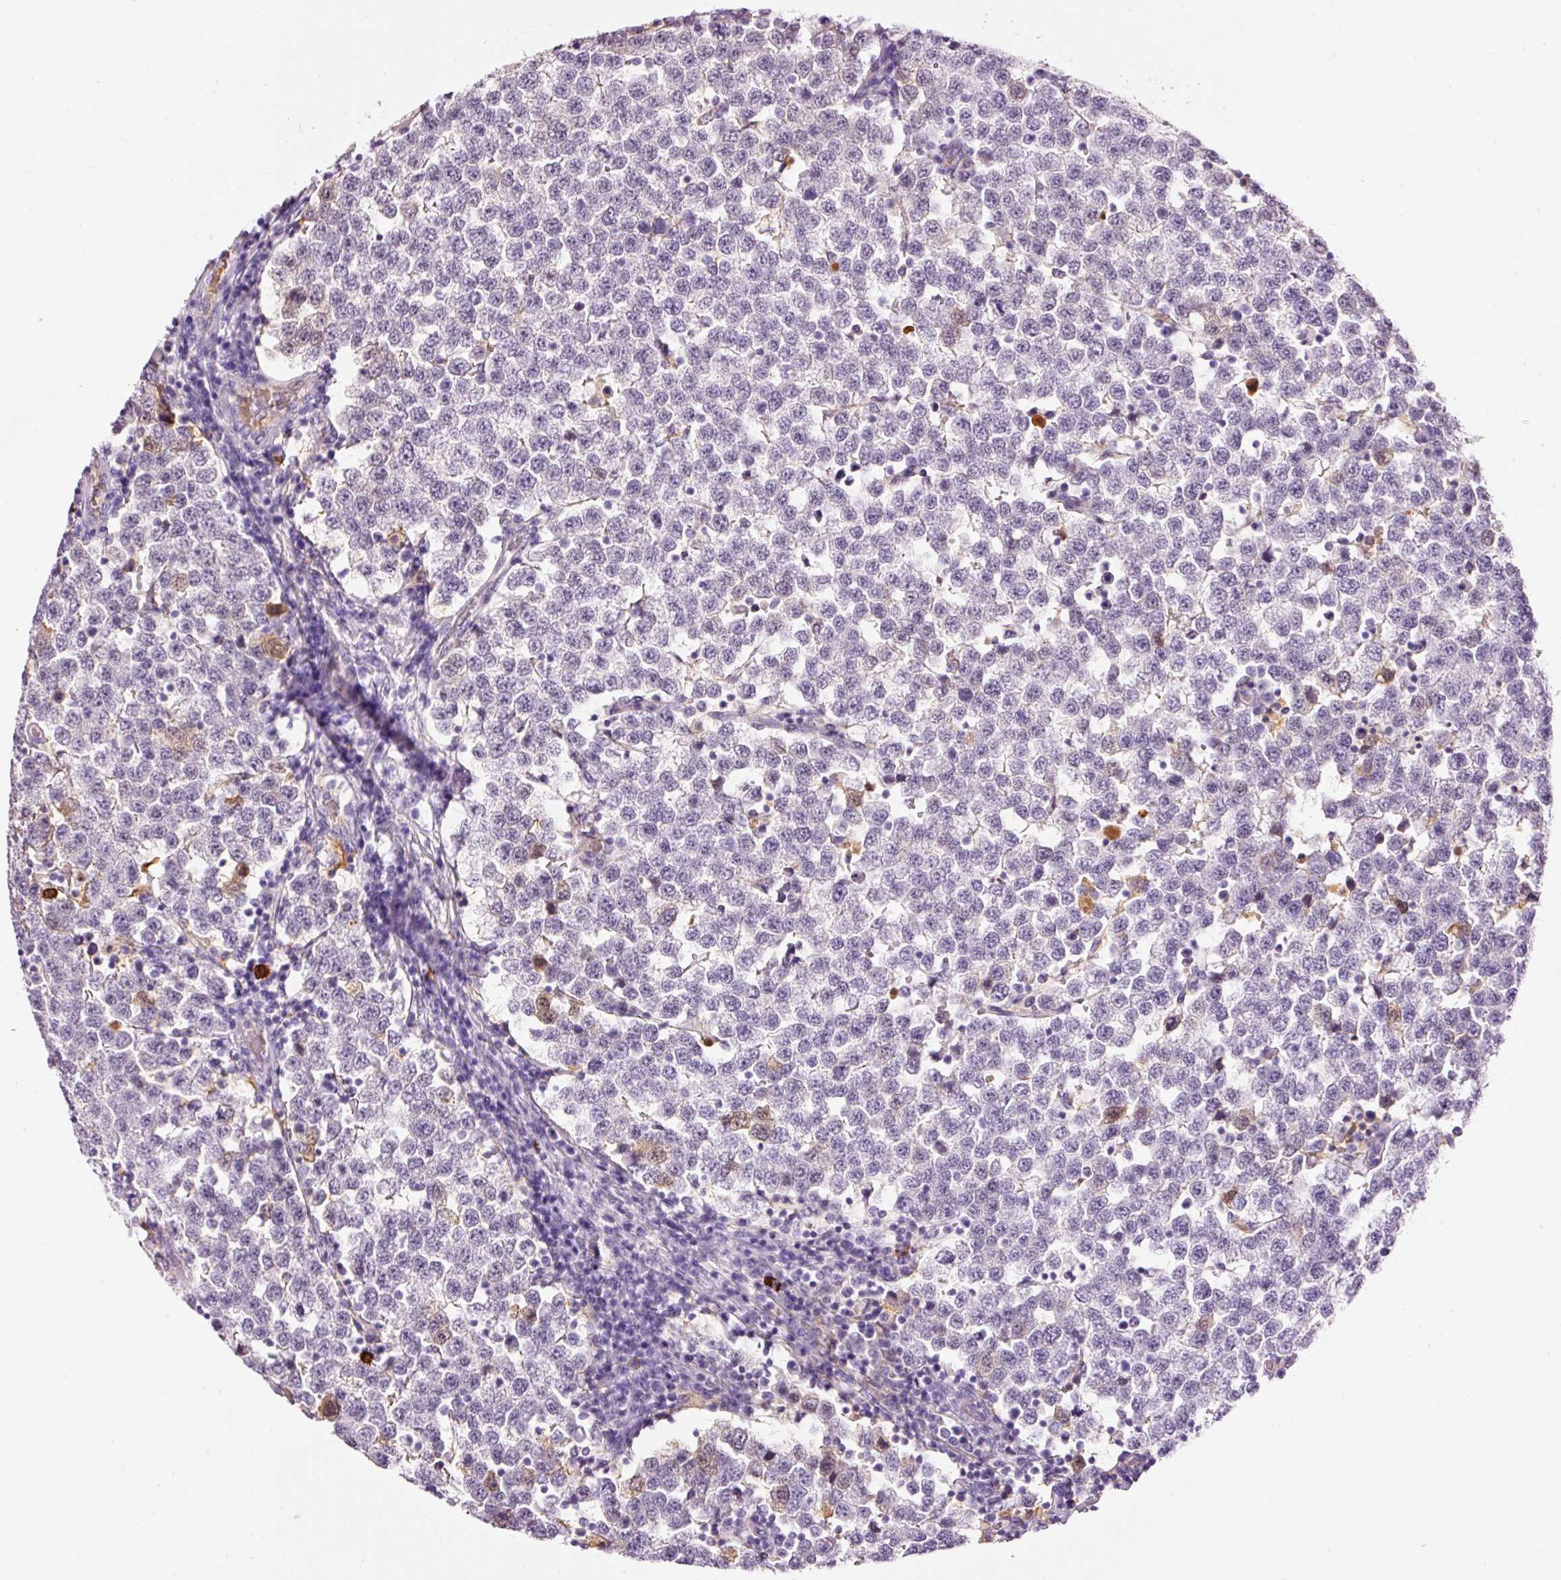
{"staining": {"intensity": "moderate", "quantity": "<25%", "location": "nuclear"}, "tissue": "testis cancer", "cell_type": "Tumor cells", "image_type": "cancer", "snomed": [{"axis": "morphology", "description": "Seminoma, NOS"}, {"axis": "topography", "description": "Testis"}], "caption": "IHC of human testis seminoma reveals low levels of moderate nuclear positivity in about <25% of tumor cells.", "gene": "PRPF38B", "patient": {"sex": "male", "age": 34}}